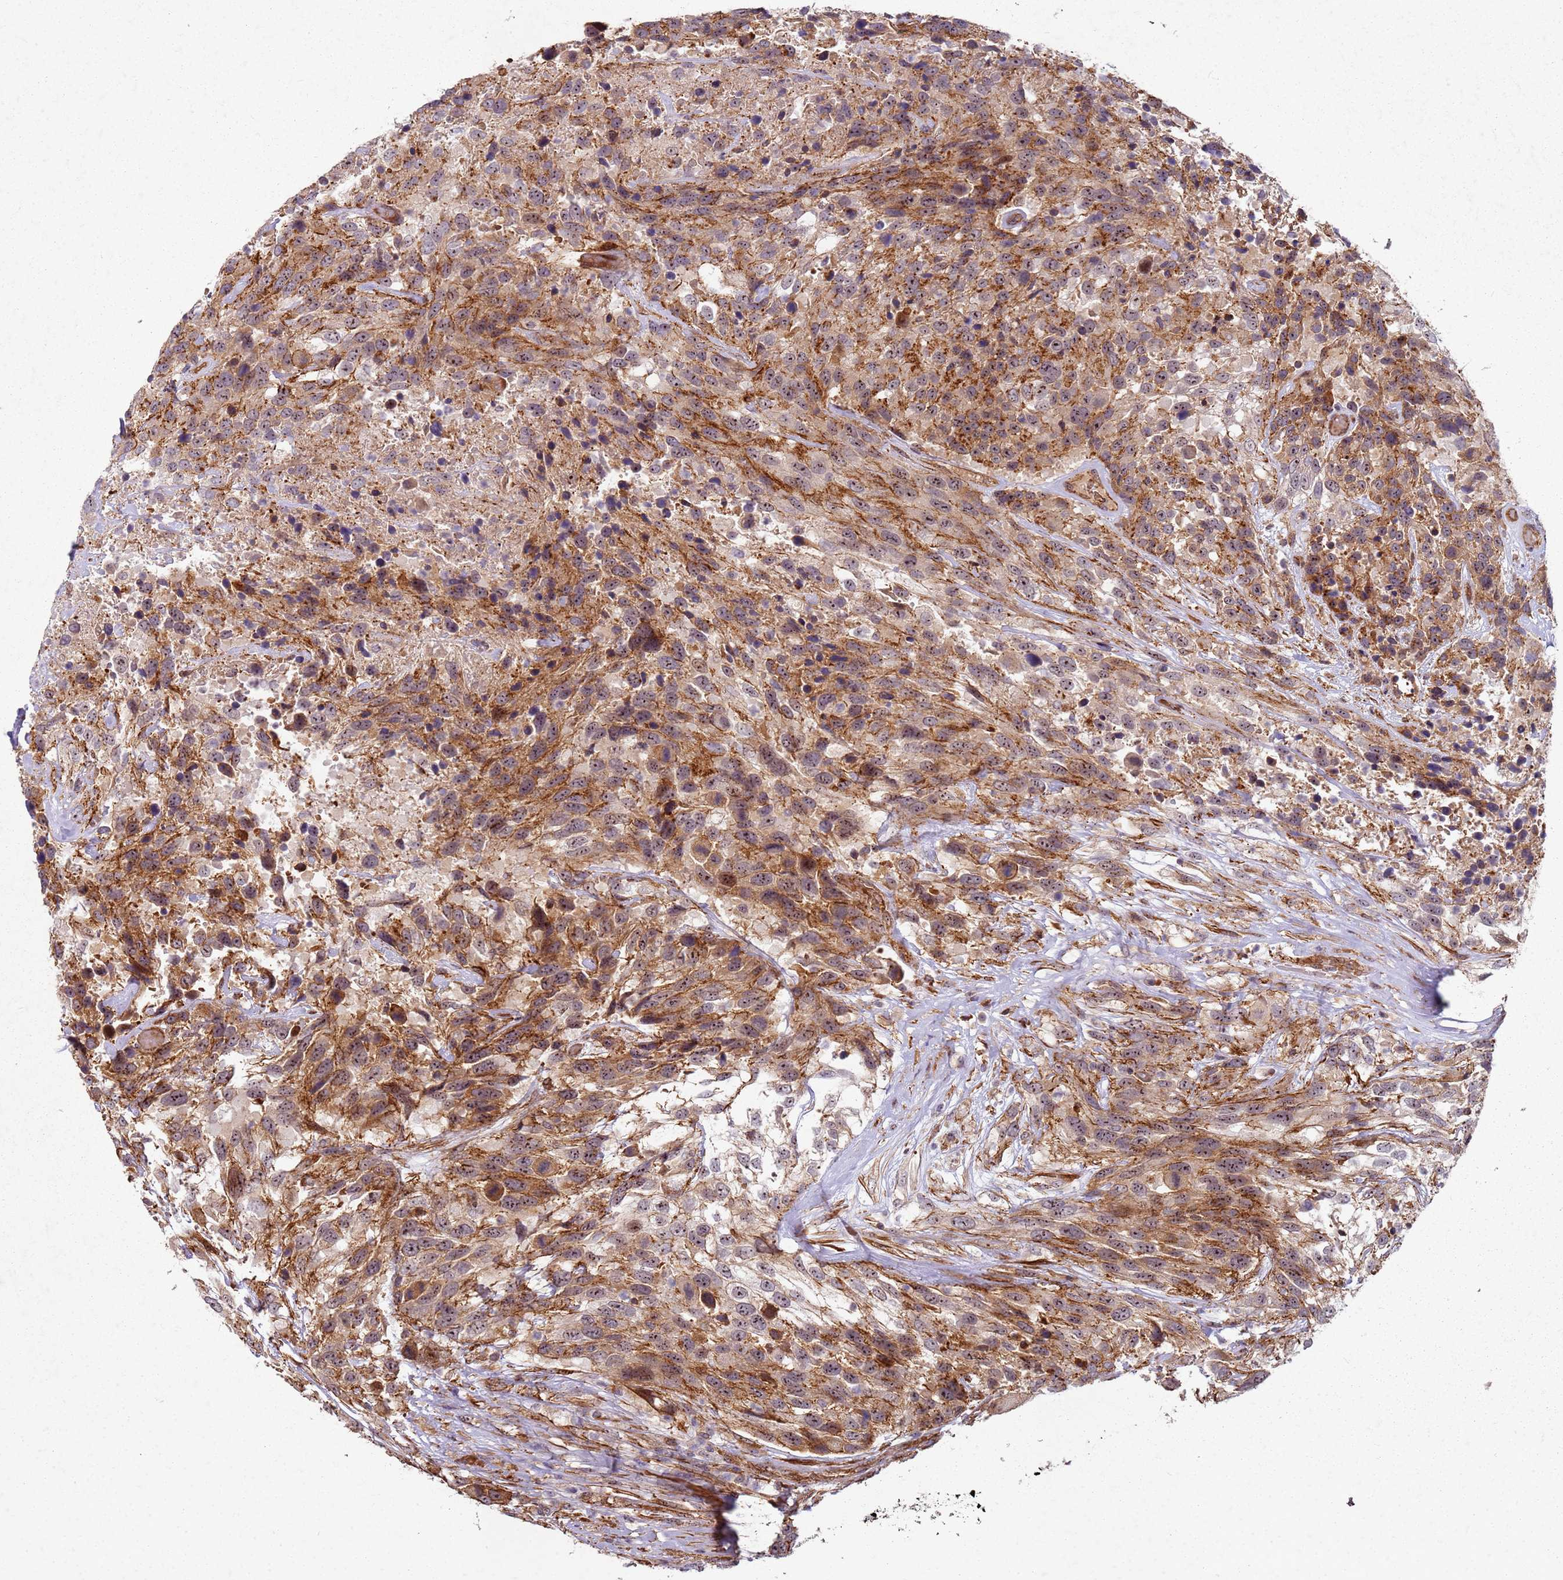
{"staining": {"intensity": "moderate", "quantity": ">75%", "location": "cytoplasmic/membranous,nuclear"}, "tissue": "urothelial cancer", "cell_type": "Tumor cells", "image_type": "cancer", "snomed": [{"axis": "morphology", "description": "Urothelial carcinoma, High grade"}, {"axis": "topography", "description": "Urinary bladder"}], "caption": "A micrograph of human urothelial carcinoma (high-grade) stained for a protein exhibits moderate cytoplasmic/membranous and nuclear brown staining in tumor cells.", "gene": "C2CD4B", "patient": {"sex": "female", "age": 70}}